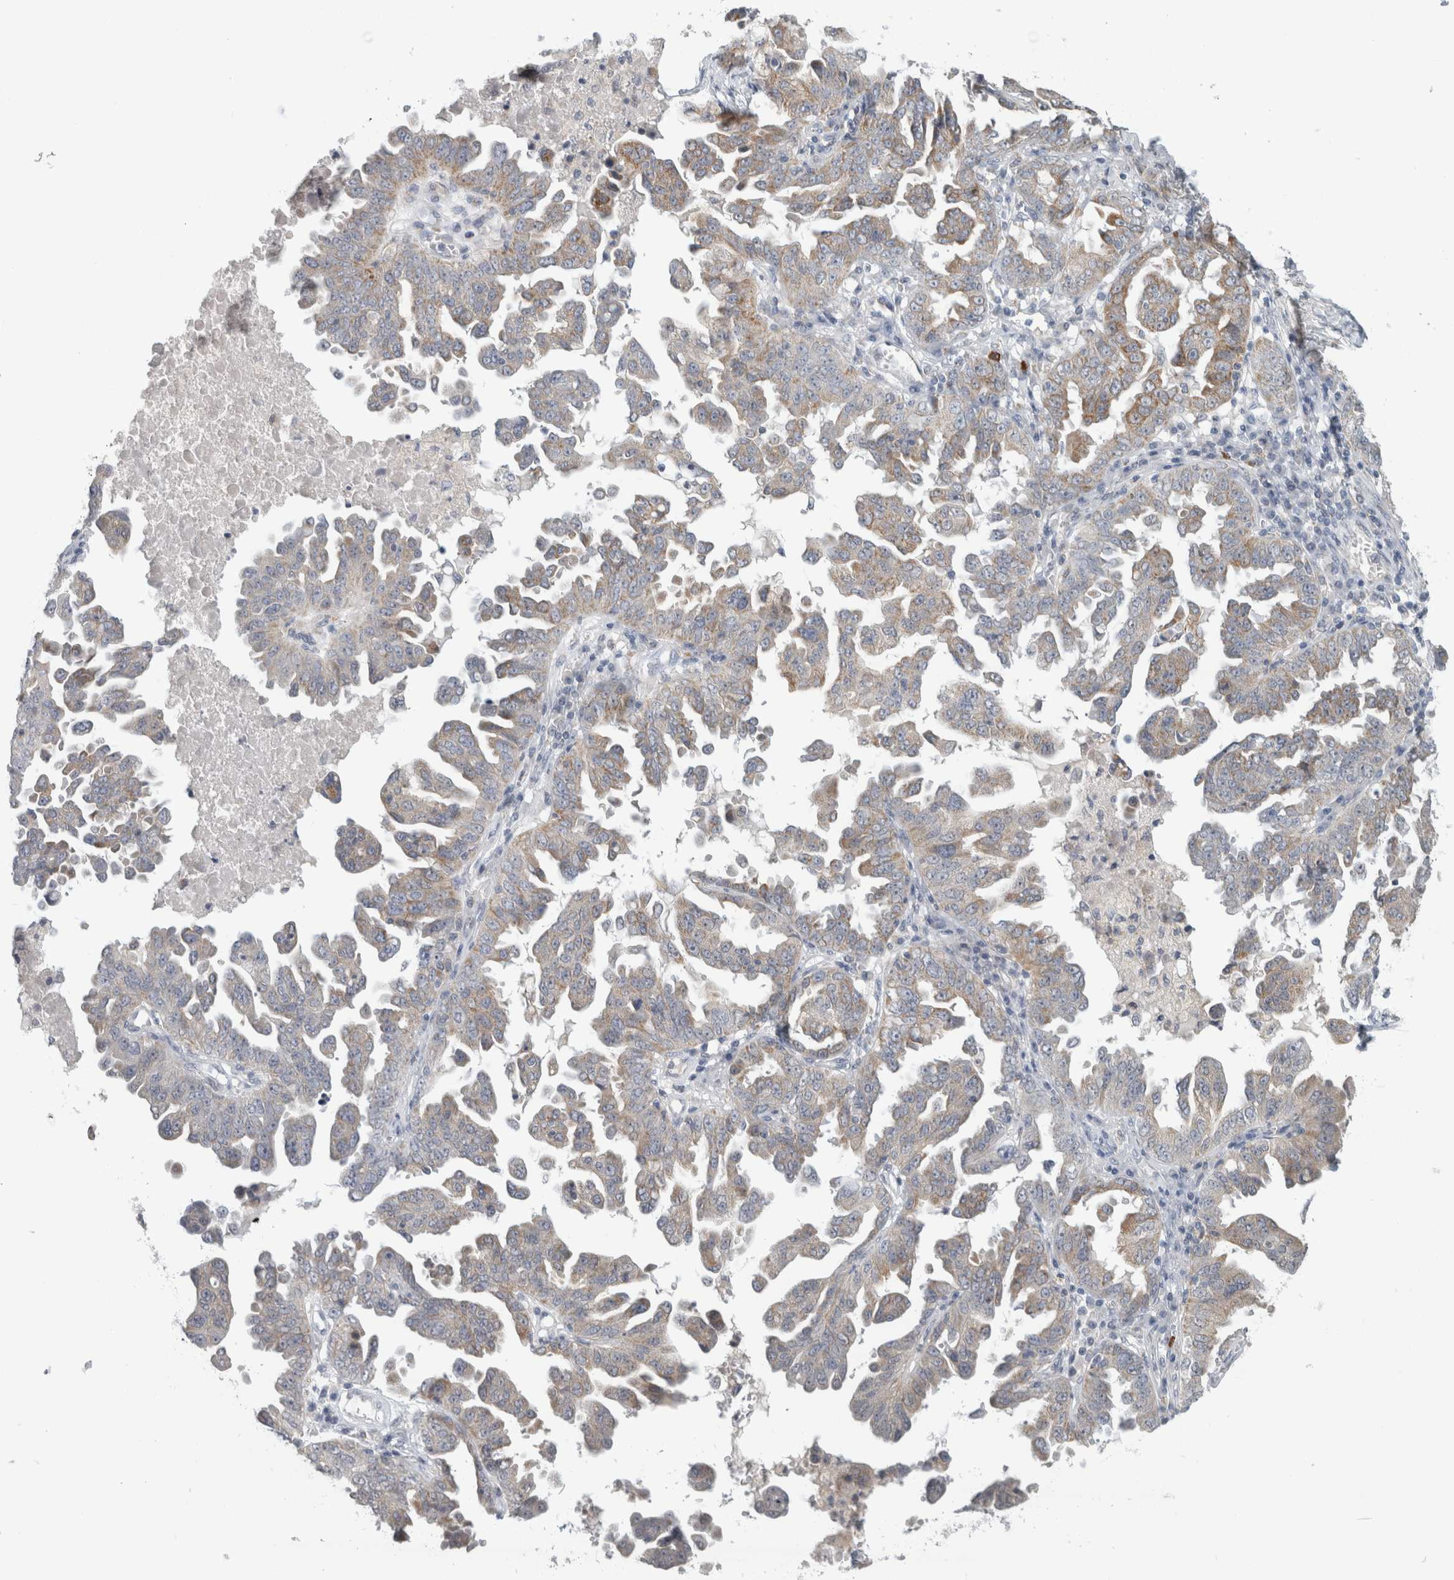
{"staining": {"intensity": "moderate", "quantity": "25%-75%", "location": "cytoplasmic/membranous"}, "tissue": "ovarian cancer", "cell_type": "Tumor cells", "image_type": "cancer", "snomed": [{"axis": "morphology", "description": "Carcinoma, endometroid"}, {"axis": "topography", "description": "Ovary"}], "caption": "Immunohistochemistry image of neoplastic tissue: human ovarian cancer stained using IHC displays medium levels of moderate protein expression localized specifically in the cytoplasmic/membranous of tumor cells, appearing as a cytoplasmic/membranous brown color.", "gene": "RAB18", "patient": {"sex": "female", "age": 62}}